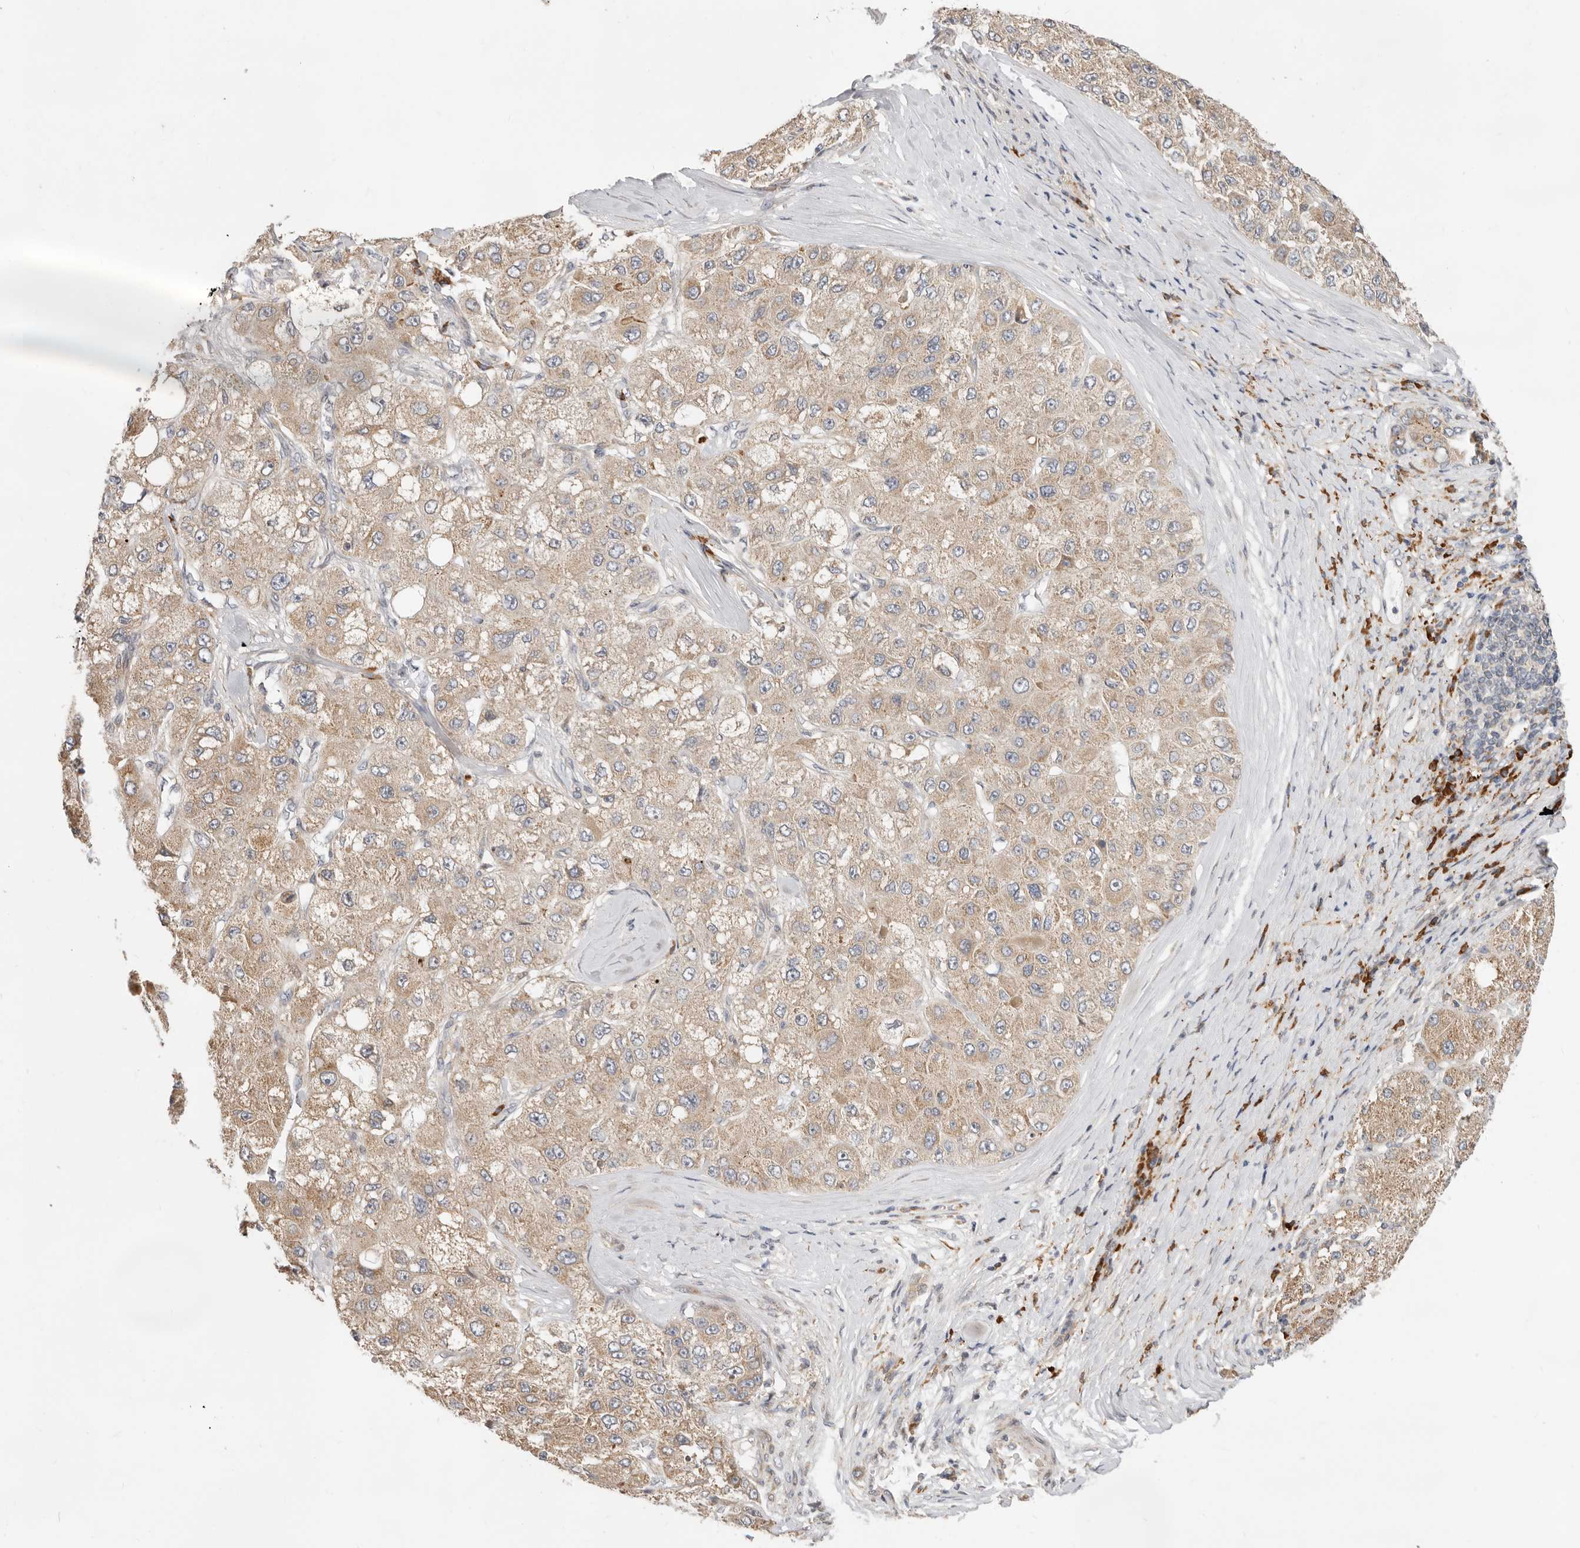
{"staining": {"intensity": "weak", "quantity": ">75%", "location": "cytoplasmic/membranous"}, "tissue": "liver cancer", "cell_type": "Tumor cells", "image_type": "cancer", "snomed": [{"axis": "morphology", "description": "Carcinoma, Hepatocellular, NOS"}, {"axis": "topography", "description": "Liver"}], "caption": "Protein expression analysis of human liver hepatocellular carcinoma reveals weak cytoplasmic/membranous staining in about >75% of tumor cells. (DAB IHC, brown staining for protein, blue staining for nuclei).", "gene": "USH1C", "patient": {"sex": "male", "age": 80}}